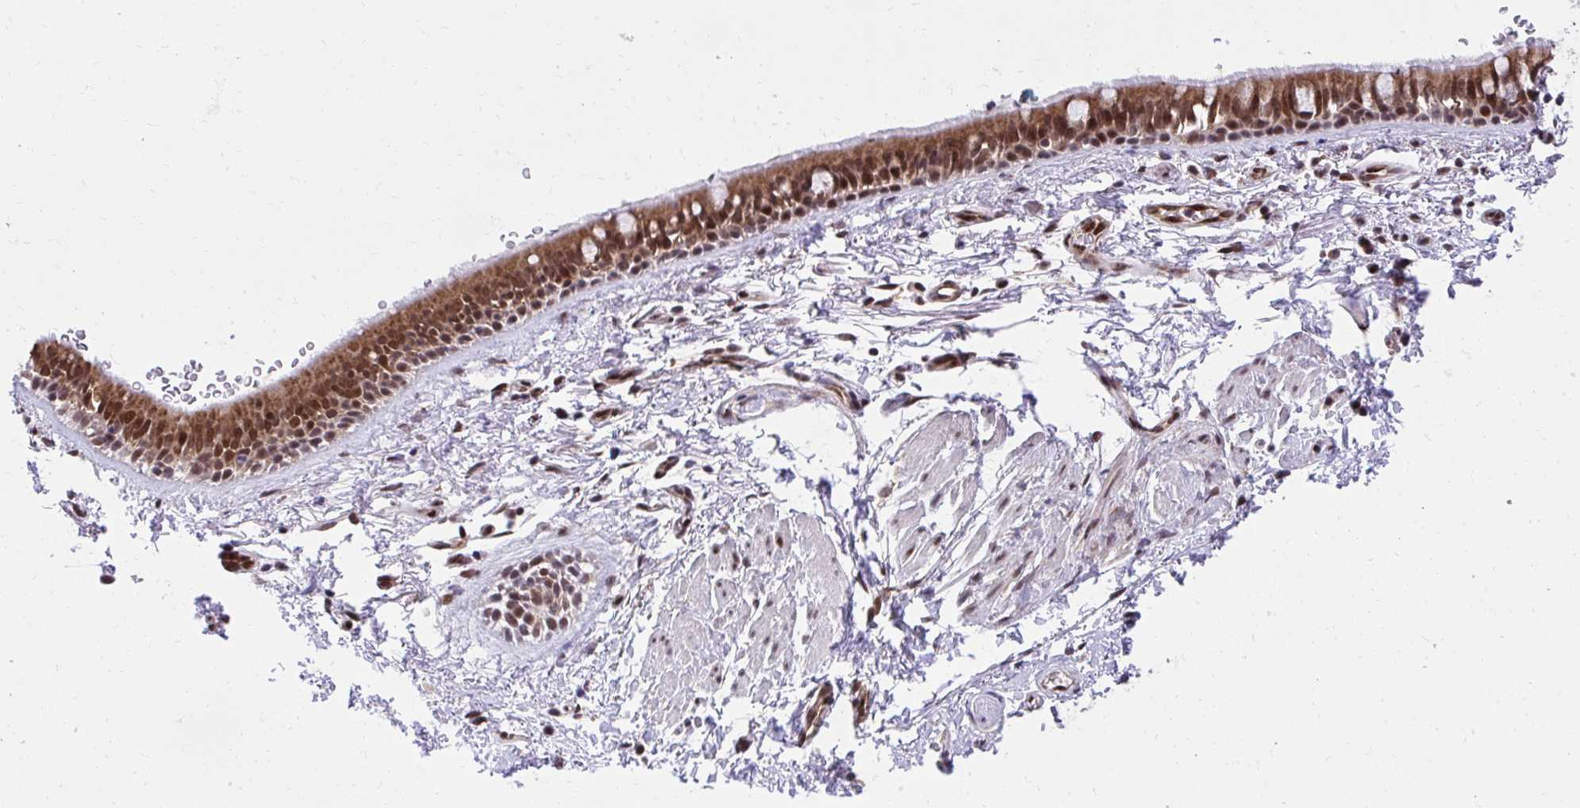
{"staining": {"intensity": "moderate", "quantity": ">75%", "location": "cytoplasmic/membranous,nuclear"}, "tissue": "bronchus", "cell_type": "Respiratory epithelial cells", "image_type": "normal", "snomed": [{"axis": "morphology", "description": "Normal tissue, NOS"}, {"axis": "topography", "description": "Lymph node"}, {"axis": "topography", "description": "Cartilage tissue"}, {"axis": "topography", "description": "Bronchus"}], "caption": "IHC photomicrograph of normal human bronchus stained for a protein (brown), which shows medium levels of moderate cytoplasmic/membranous,nuclear expression in approximately >75% of respiratory epithelial cells.", "gene": "HOXA4", "patient": {"sex": "female", "age": 70}}